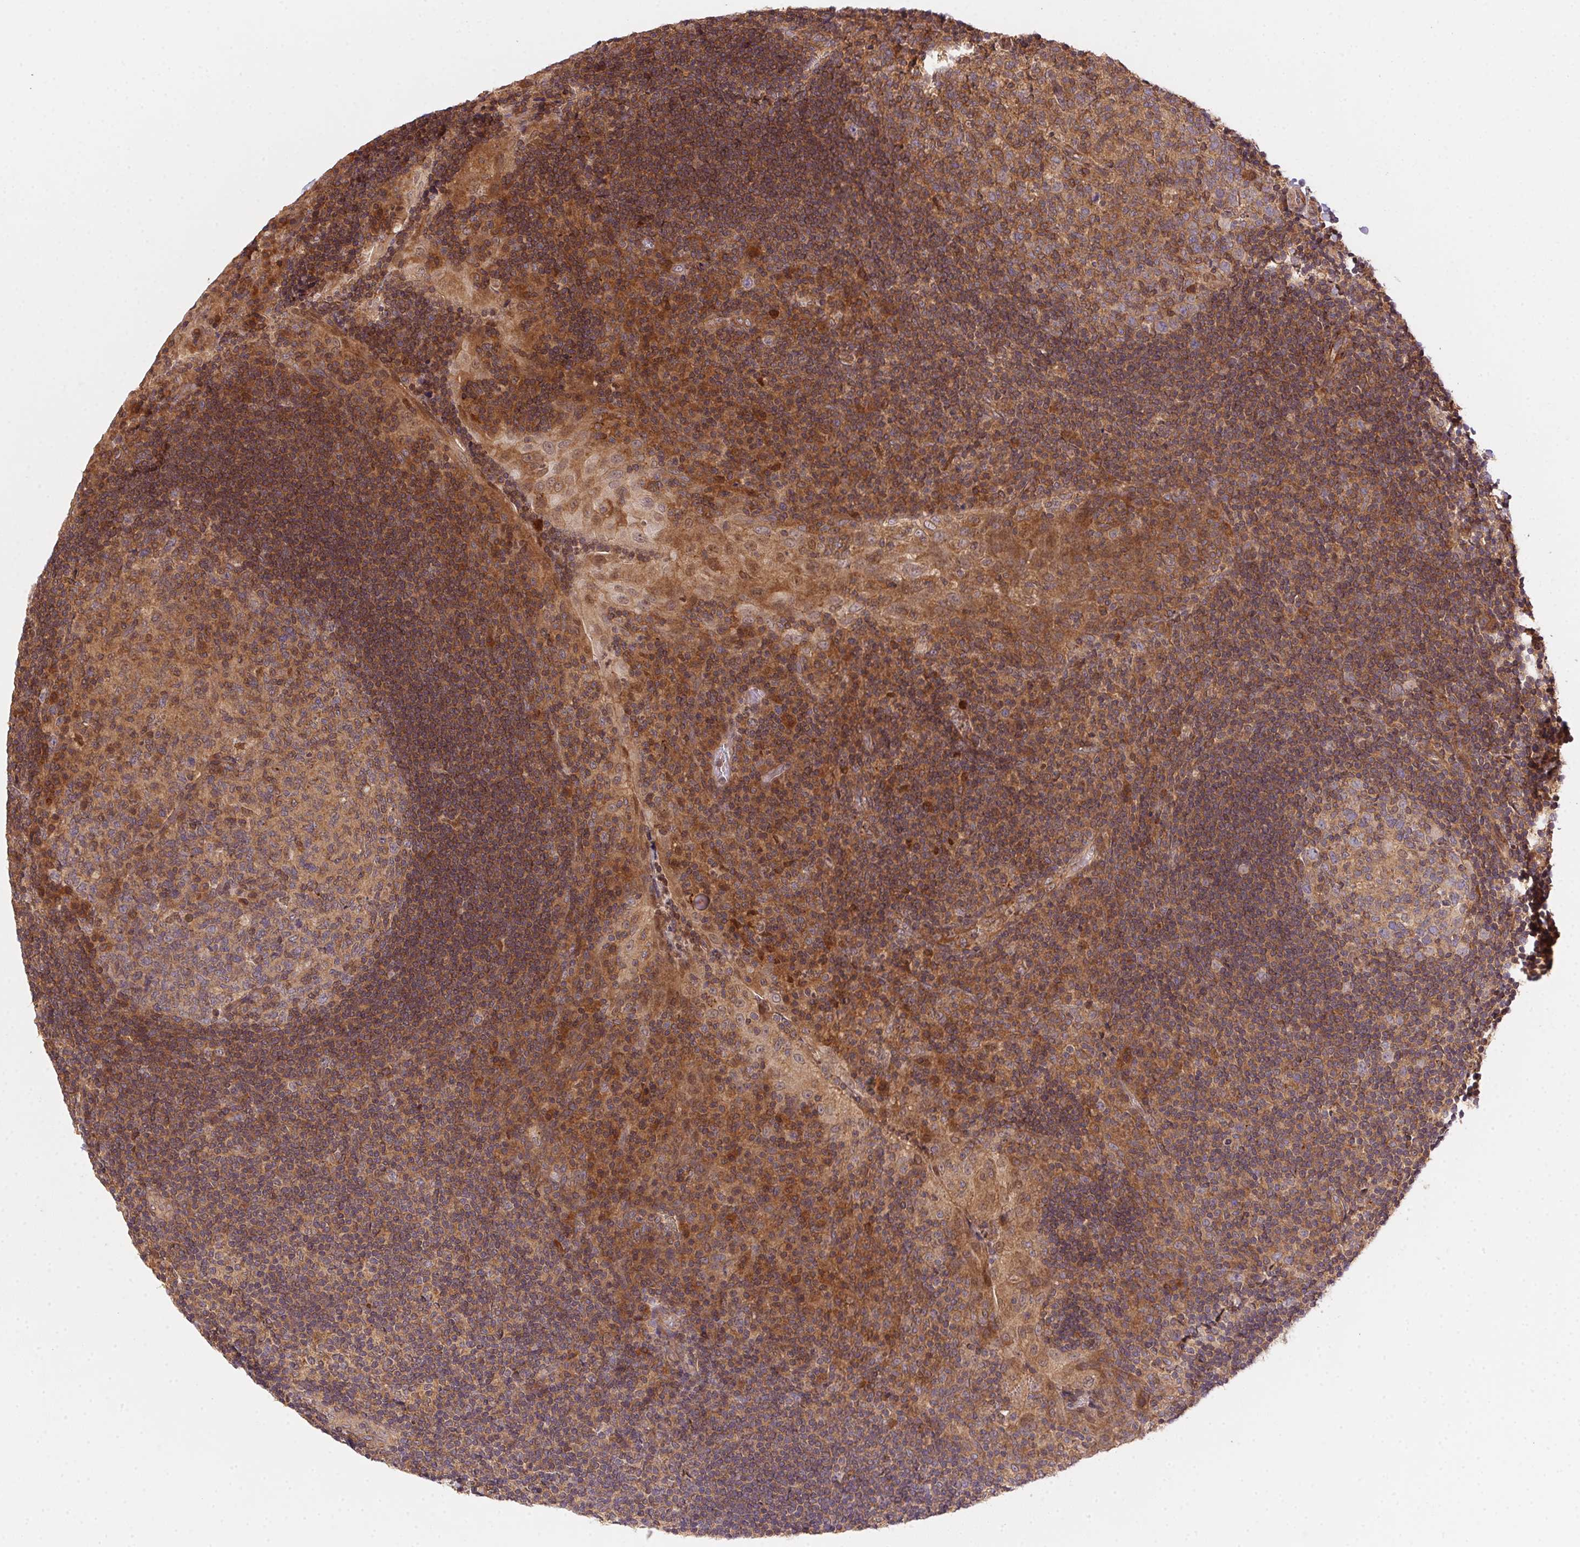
{"staining": {"intensity": "weak", "quantity": ">75%", "location": "cytoplasmic/membranous"}, "tissue": "tonsil", "cell_type": "Germinal center cells", "image_type": "normal", "snomed": [{"axis": "morphology", "description": "Normal tissue, NOS"}, {"axis": "topography", "description": "Tonsil"}], "caption": "DAB immunohistochemical staining of benign tonsil reveals weak cytoplasmic/membranous protein staining in approximately >75% of germinal center cells.", "gene": "MEX3D", "patient": {"sex": "male", "age": 17}}